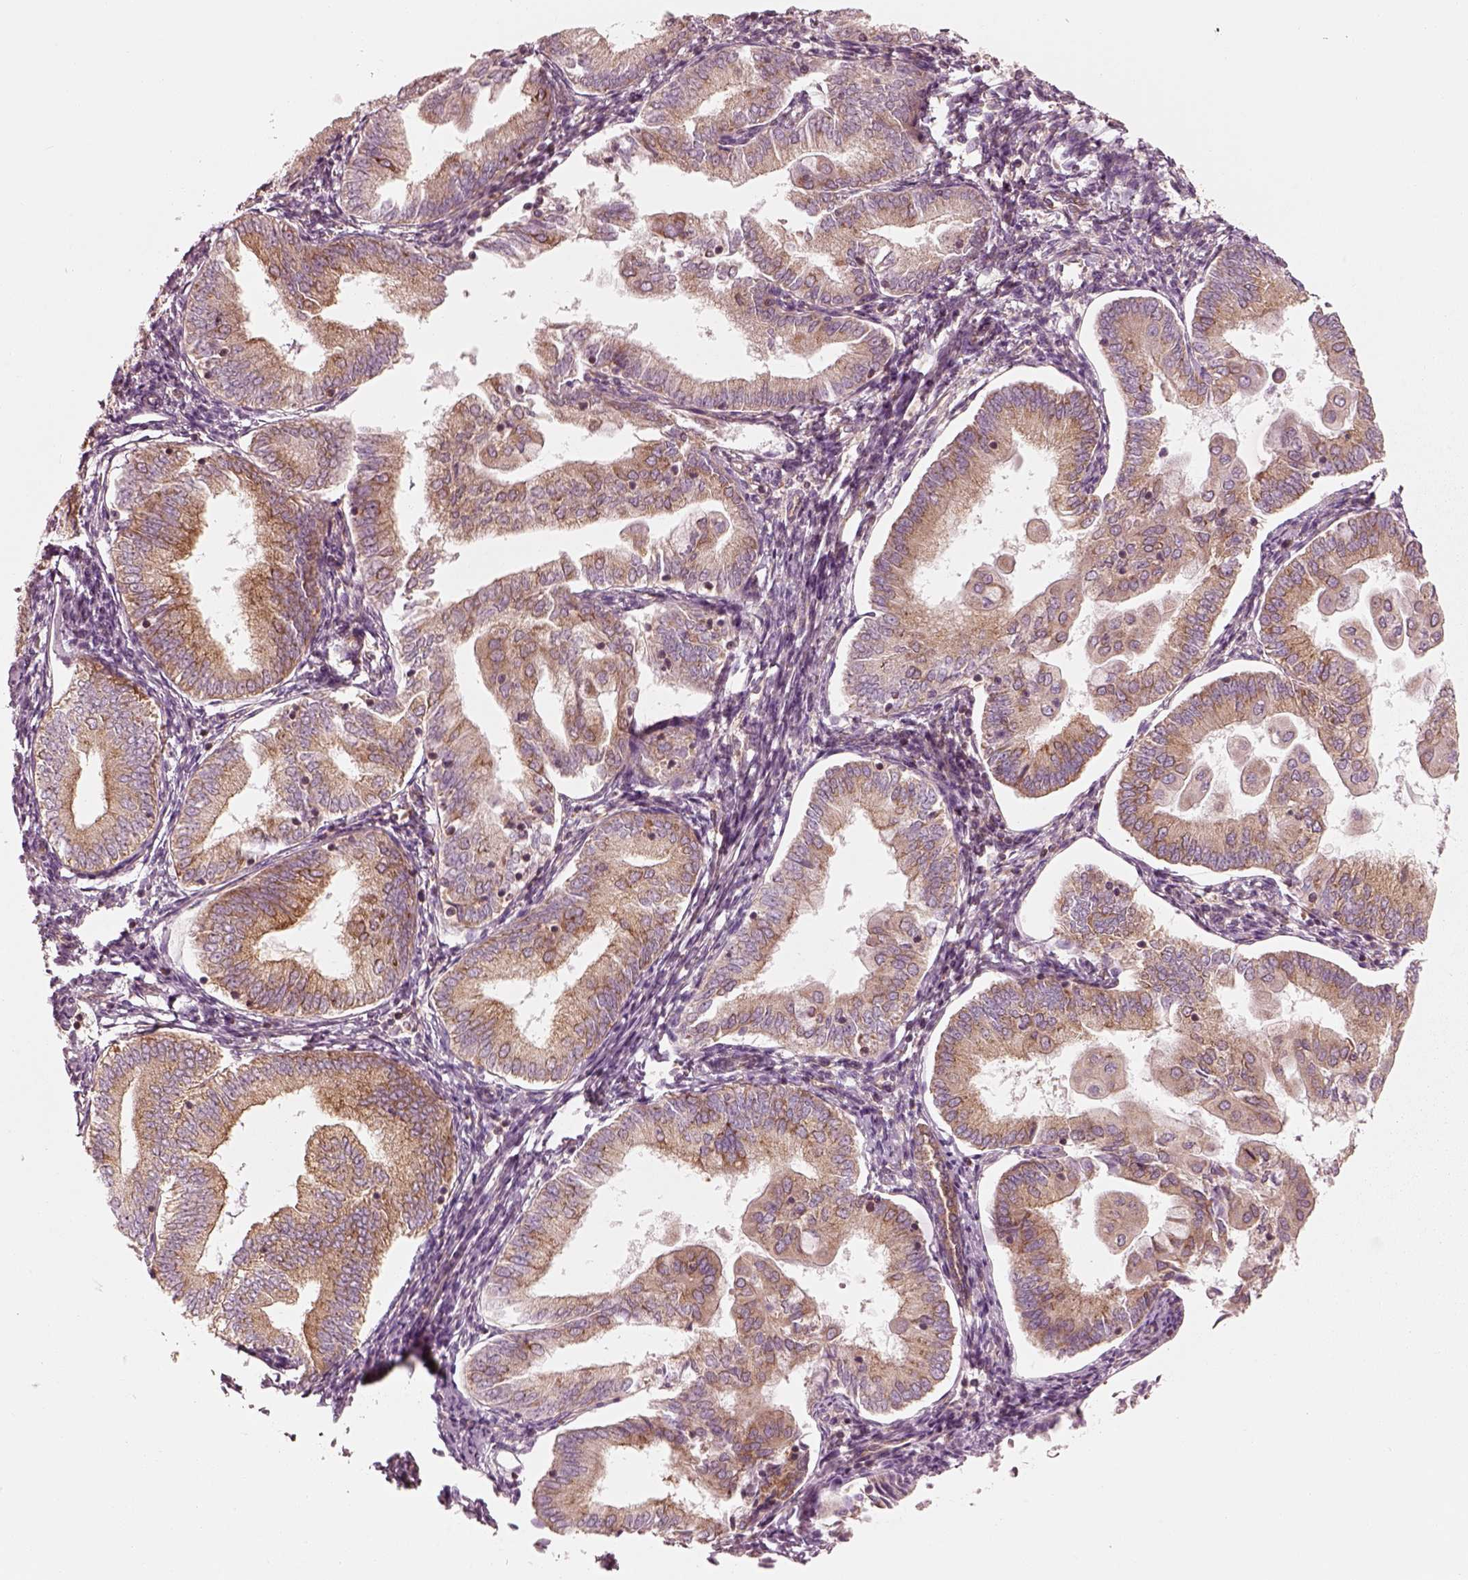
{"staining": {"intensity": "moderate", "quantity": ">75%", "location": "cytoplasmic/membranous"}, "tissue": "endometrial cancer", "cell_type": "Tumor cells", "image_type": "cancer", "snomed": [{"axis": "morphology", "description": "Adenocarcinoma, NOS"}, {"axis": "topography", "description": "Endometrium"}], "caption": "IHC photomicrograph of adenocarcinoma (endometrial) stained for a protein (brown), which displays medium levels of moderate cytoplasmic/membranous positivity in approximately >75% of tumor cells.", "gene": "CNOT2", "patient": {"sex": "female", "age": 55}}